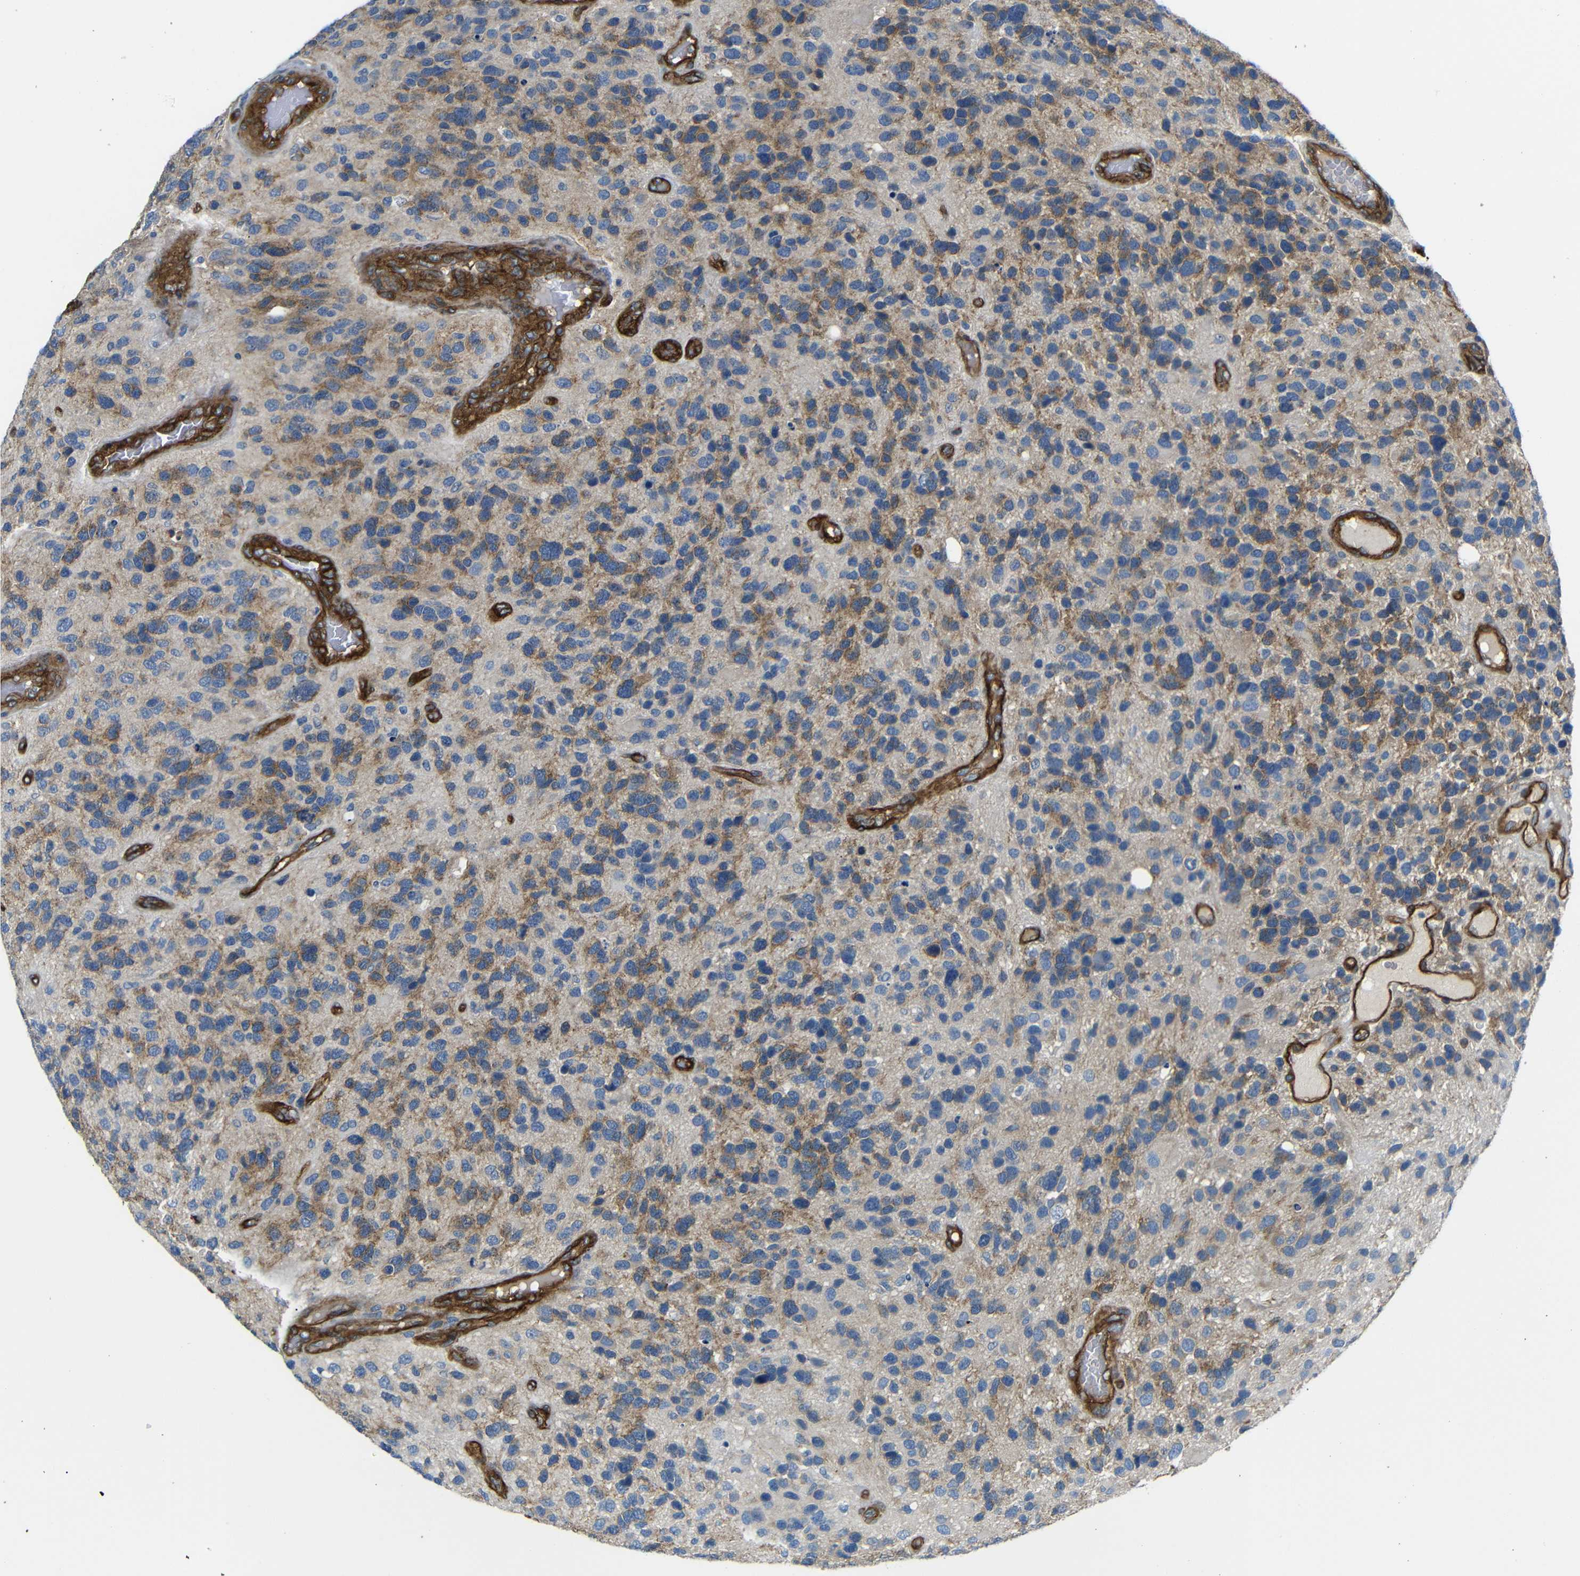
{"staining": {"intensity": "weak", "quantity": "25%-75%", "location": "cytoplasmic/membranous"}, "tissue": "glioma", "cell_type": "Tumor cells", "image_type": "cancer", "snomed": [{"axis": "morphology", "description": "Glioma, malignant, High grade"}, {"axis": "topography", "description": "Brain"}], "caption": "Protein staining displays weak cytoplasmic/membranous positivity in approximately 25%-75% of tumor cells in malignant glioma (high-grade). The protein of interest is shown in brown color, while the nuclei are stained blue.", "gene": "MYO1B", "patient": {"sex": "female", "age": 58}}